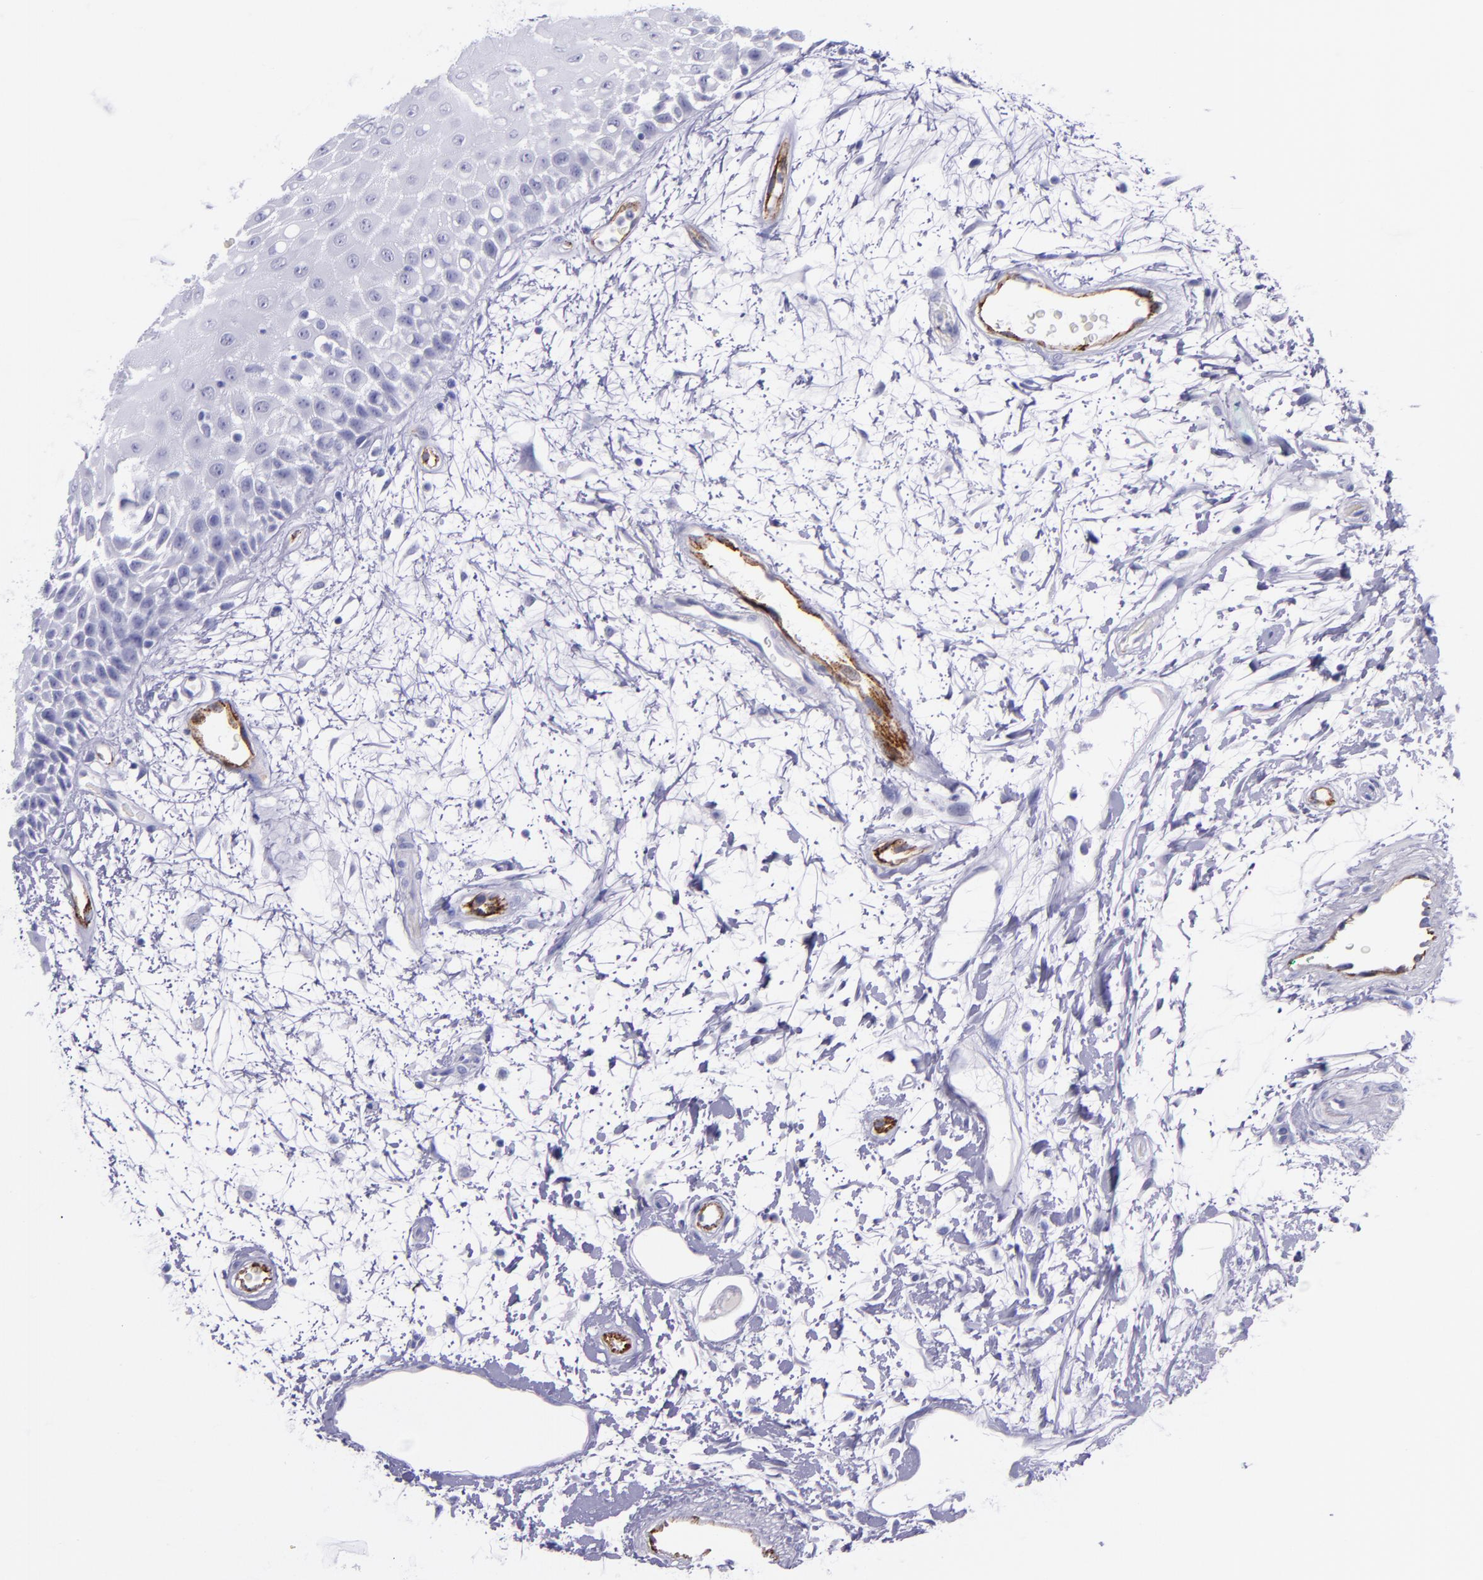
{"staining": {"intensity": "negative", "quantity": "none", "location": "none"}, "tissue": "oral mucosa", "cell_type": "Squamous epithelial cells", "image_type": "normal", "snomed": [{"axis": "morphology", "description": "Normal tissue, NOS"}, {"axis": "morphology", "description": "Squamous cell carcinoma, NOS"}, {"axis": "topography", "description": "Skeletal muscle"}, {"axis": "topography", "description": "Oral tissue"}, {"axis": "topography", "description": "Head-Neck"}], "caption": "The immunohistochemistry (IHC) micrograph has no significant staining in squamous epithelial cells of oral mucosa.", "gene": "SELE", "patient": {"sex": "female", "age": 84}}